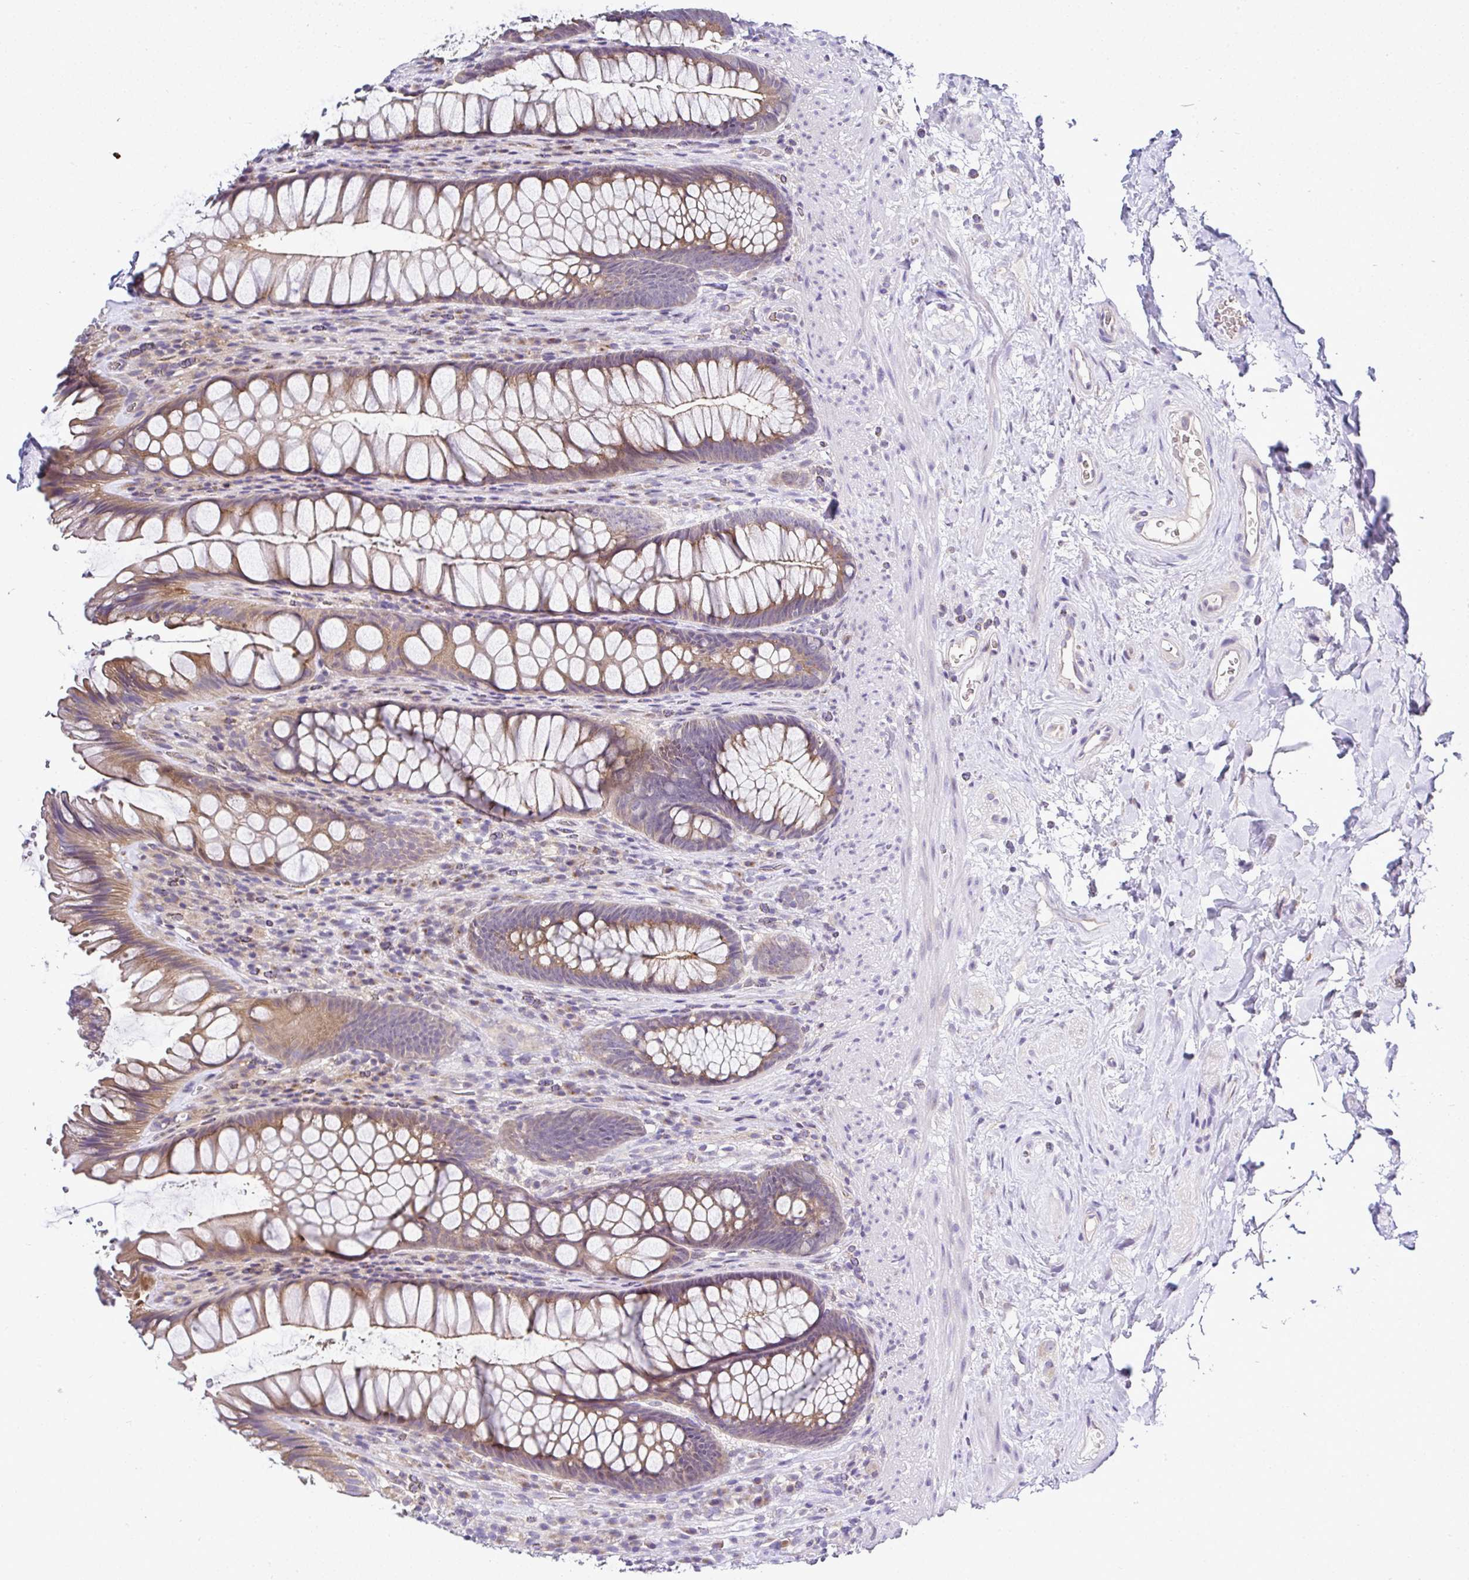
{"staining": {"intensity": "weak", "quantity": ">75%", "location": "cytoplasmic/membranous"}, "tissue": "rectum", "cell_type": "Glandular cells", "image_type": "normal", "snomed": [{"axis": "morphology", "description": "Normal tissue, NOS"}, {"axis": "topography", "description": "Rectum"}], "caption": "A brown stain highlights weak cytoplasmic/membranous expression of a protein in glandular cells of normal rectum. Using DAB (brown) and hematoxylin (blue) stains, captured at high magnification using brightfield microscopy.", "gene": "DEPDC5", "patient": {"sex": "male", "age": 53}}